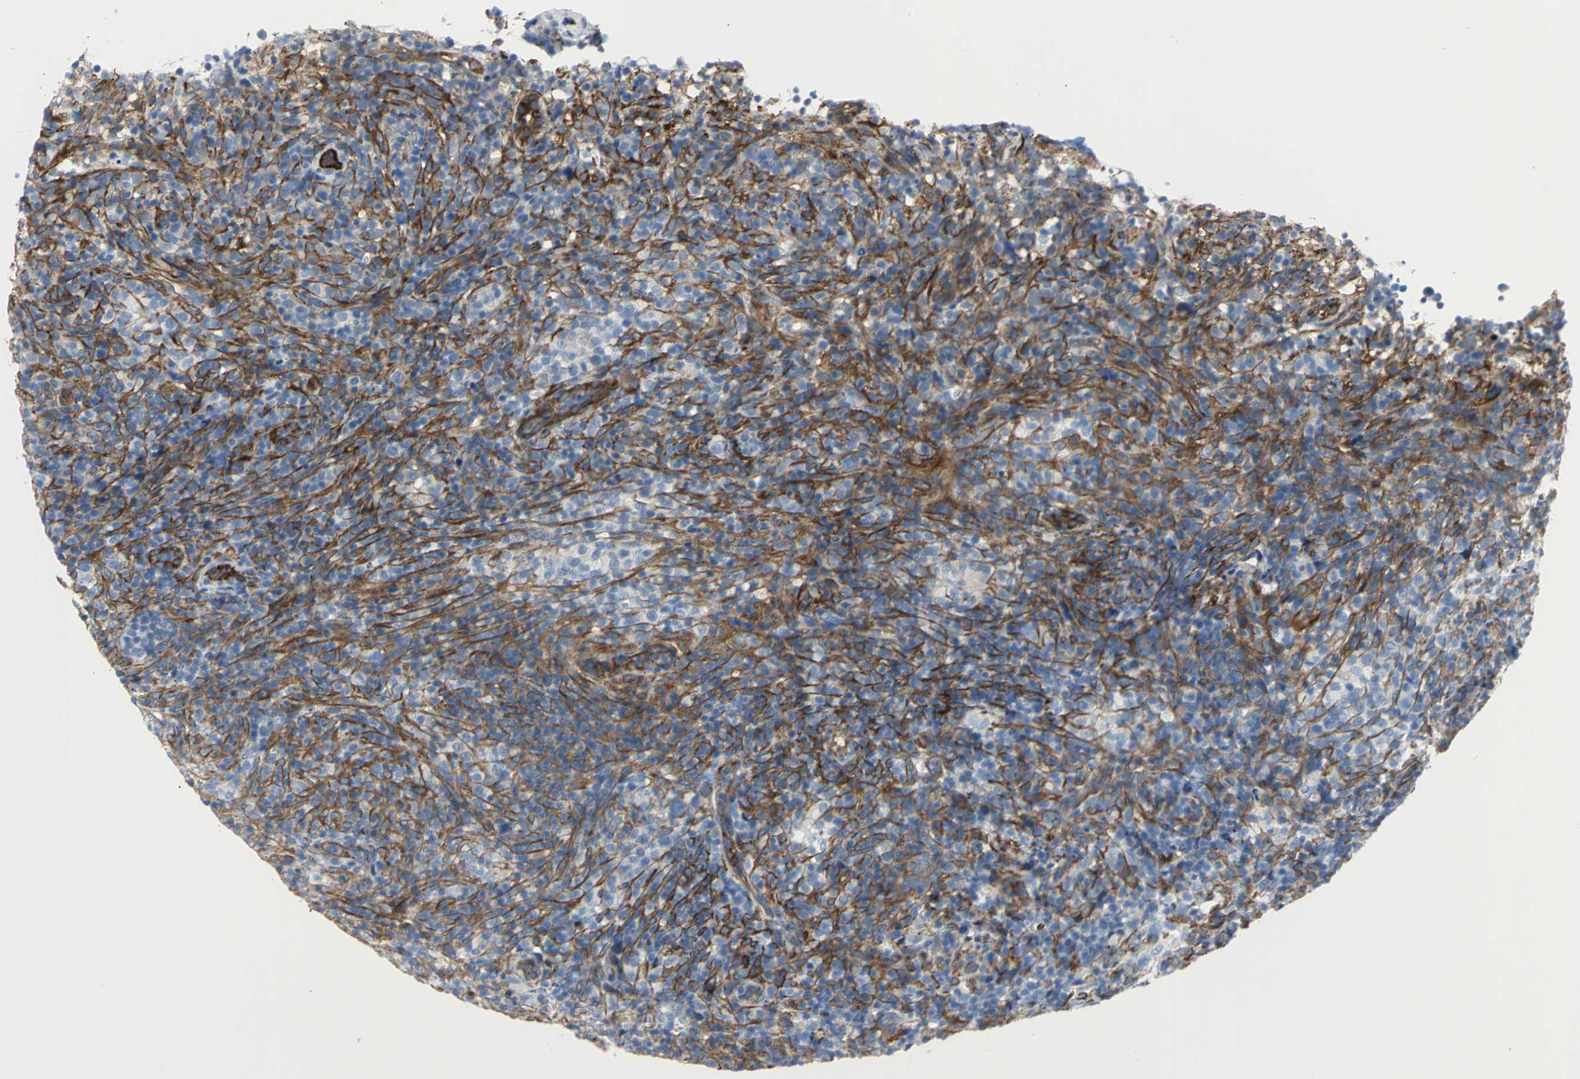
{"staining": {"intensity": "negative", "quantity": "none", "location": "none"}, "tissue": "lymphoma", "cell_type": "Tumor cells", "image_type": "cancer", "snomed": [{"axis": "morphology", "description": "Malignant lymphoma, non-Hodgkin's type, High grade"}, {"axis": "topography", "description": "Lymph node"}], "caption": "Immunohistochemistry (IHC) of lymphoma exhibits no positivity in tumor cells.", "gene": "FLNB", "patient": {"sex": "female", "age": 76}}